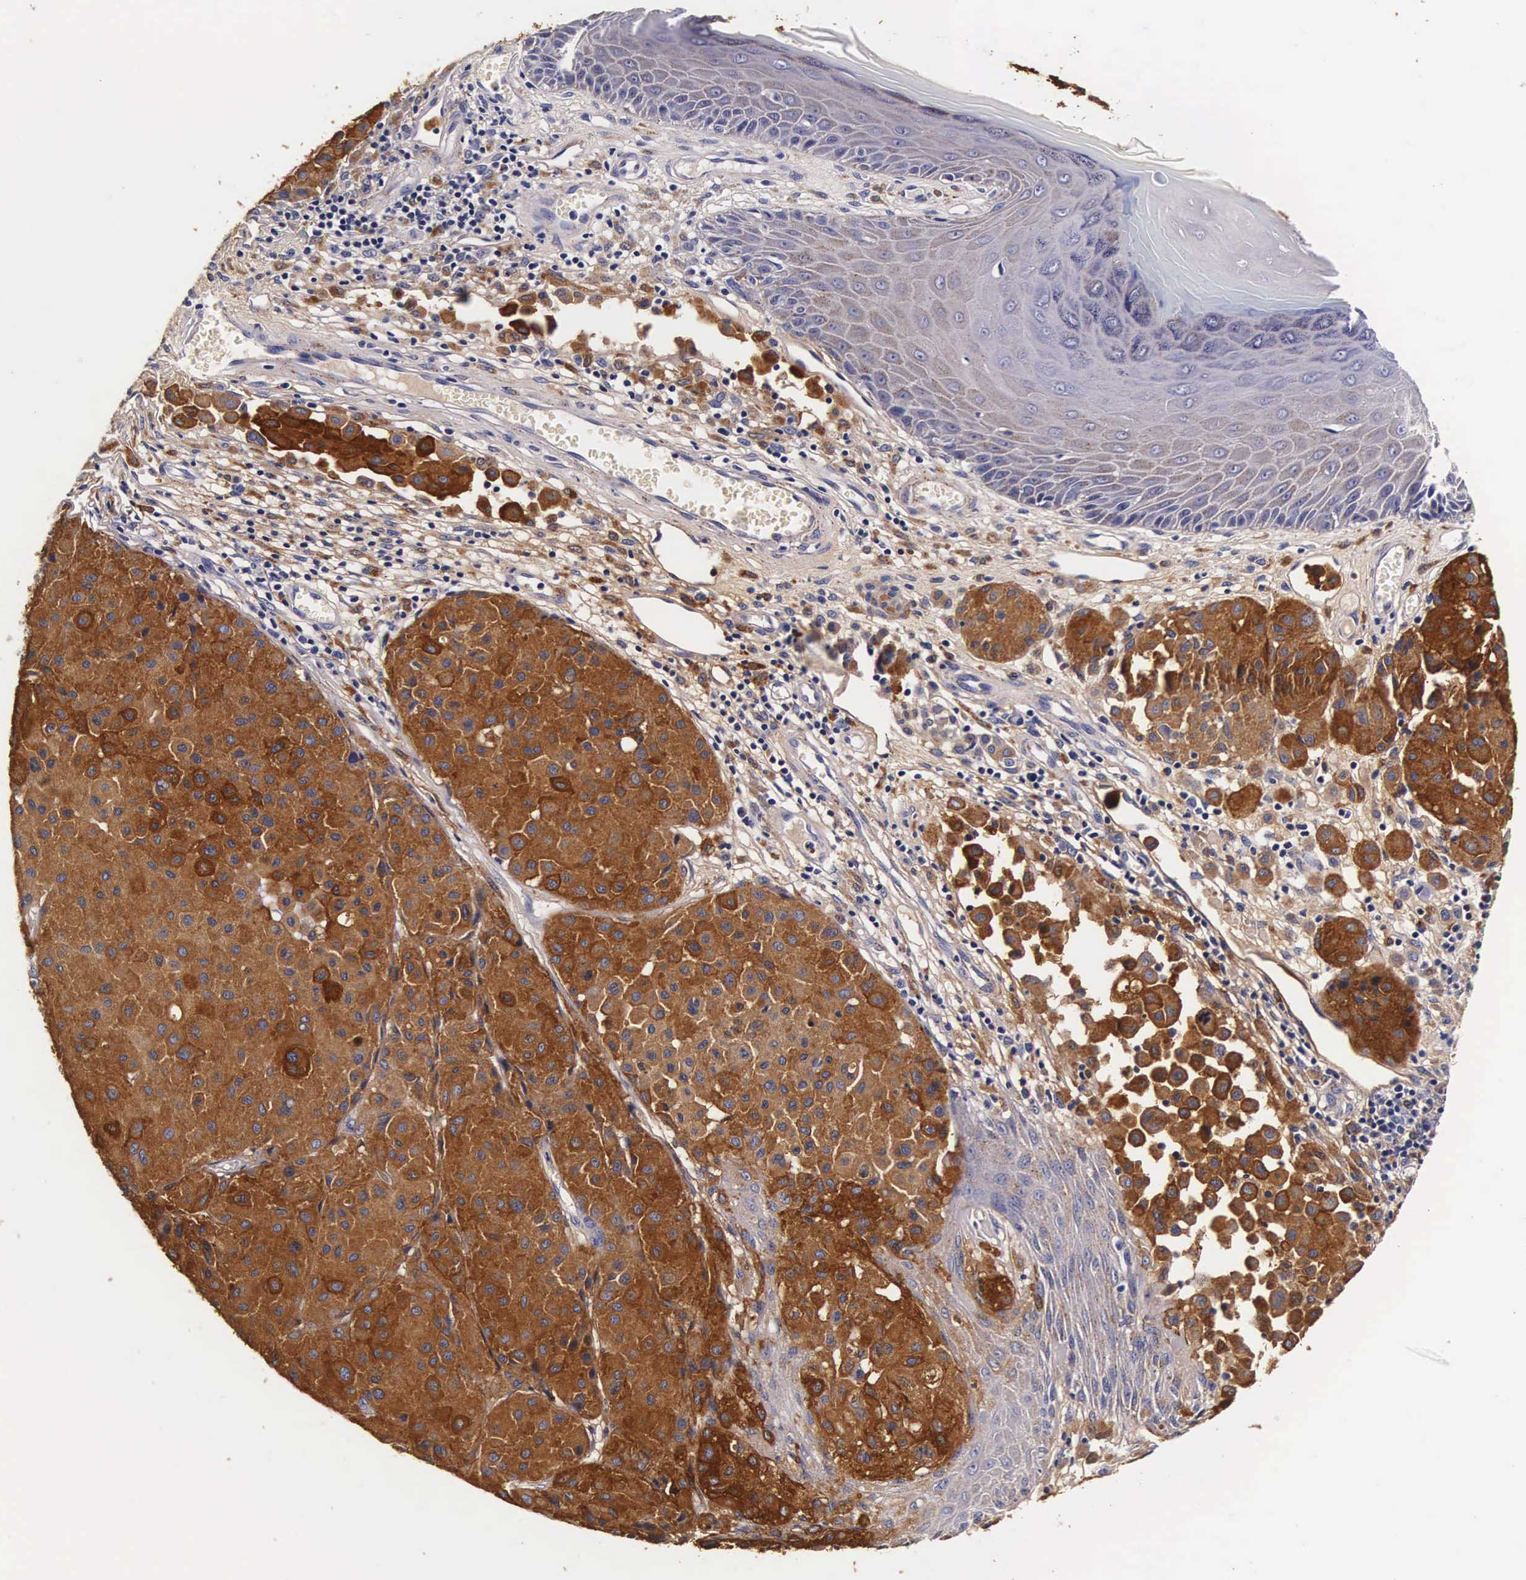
{"staining": {"intensity": "strong", "quantity": ">75%", "location": "cytoplasmic/membranous"}, "tissue": "melanoma", "cell_type": "Tumor cells", "image_type": "cancer", "snomed": [{"axis": "morphology", "description": "Malignant melanoma, NOS"}, {"axis": "topography", "description": "Skin"}], "caption": "Human melanoma stained with a brown dye demonstrates strong cytoplasmic/membranous positive staining in about >75% of tumor cells.", "gene": "CTSB", "patient": {"sex": "male", "age": 36}}